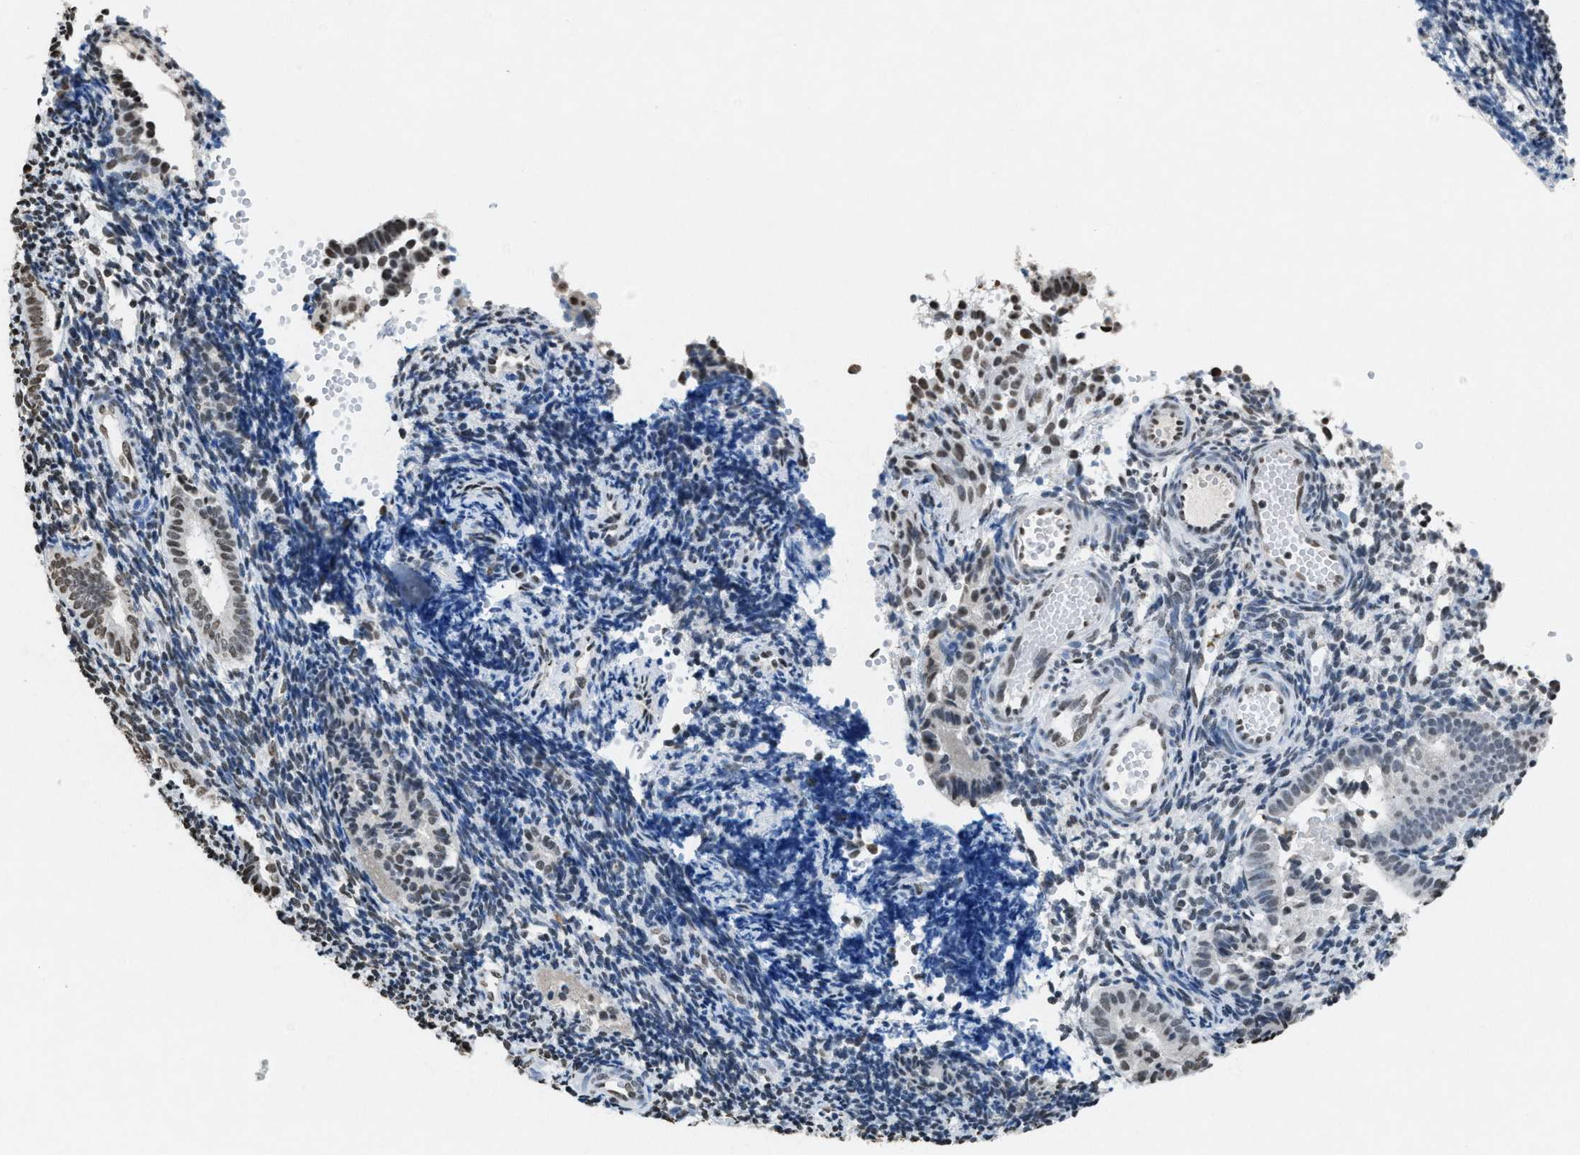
{"staining": {"intensity": "moderate", "quantity": "<25%", "location": "nuclear"}, "tissue": "endometrium", "cell_type": "Cells in endometrial stroma", "image_type": "normal", "snomed": [{"axis": "morphology", "description": "Normal tissue, NOS"}, {"axis": "topography", "description": "Uterus"}, {"axis": "topography", "description": "Endometrium"}], "caption": "Unremarkable endometrium was stained to show a protein in brown. There is low levels of moderate nuclear staining in approximately <25% of cells in endometrial stroma. The protein of interest is shown in brown color, while the nuclei are stained blue.", "gene": "NUP88", "patient": {"sex": "female", "age": 33}}